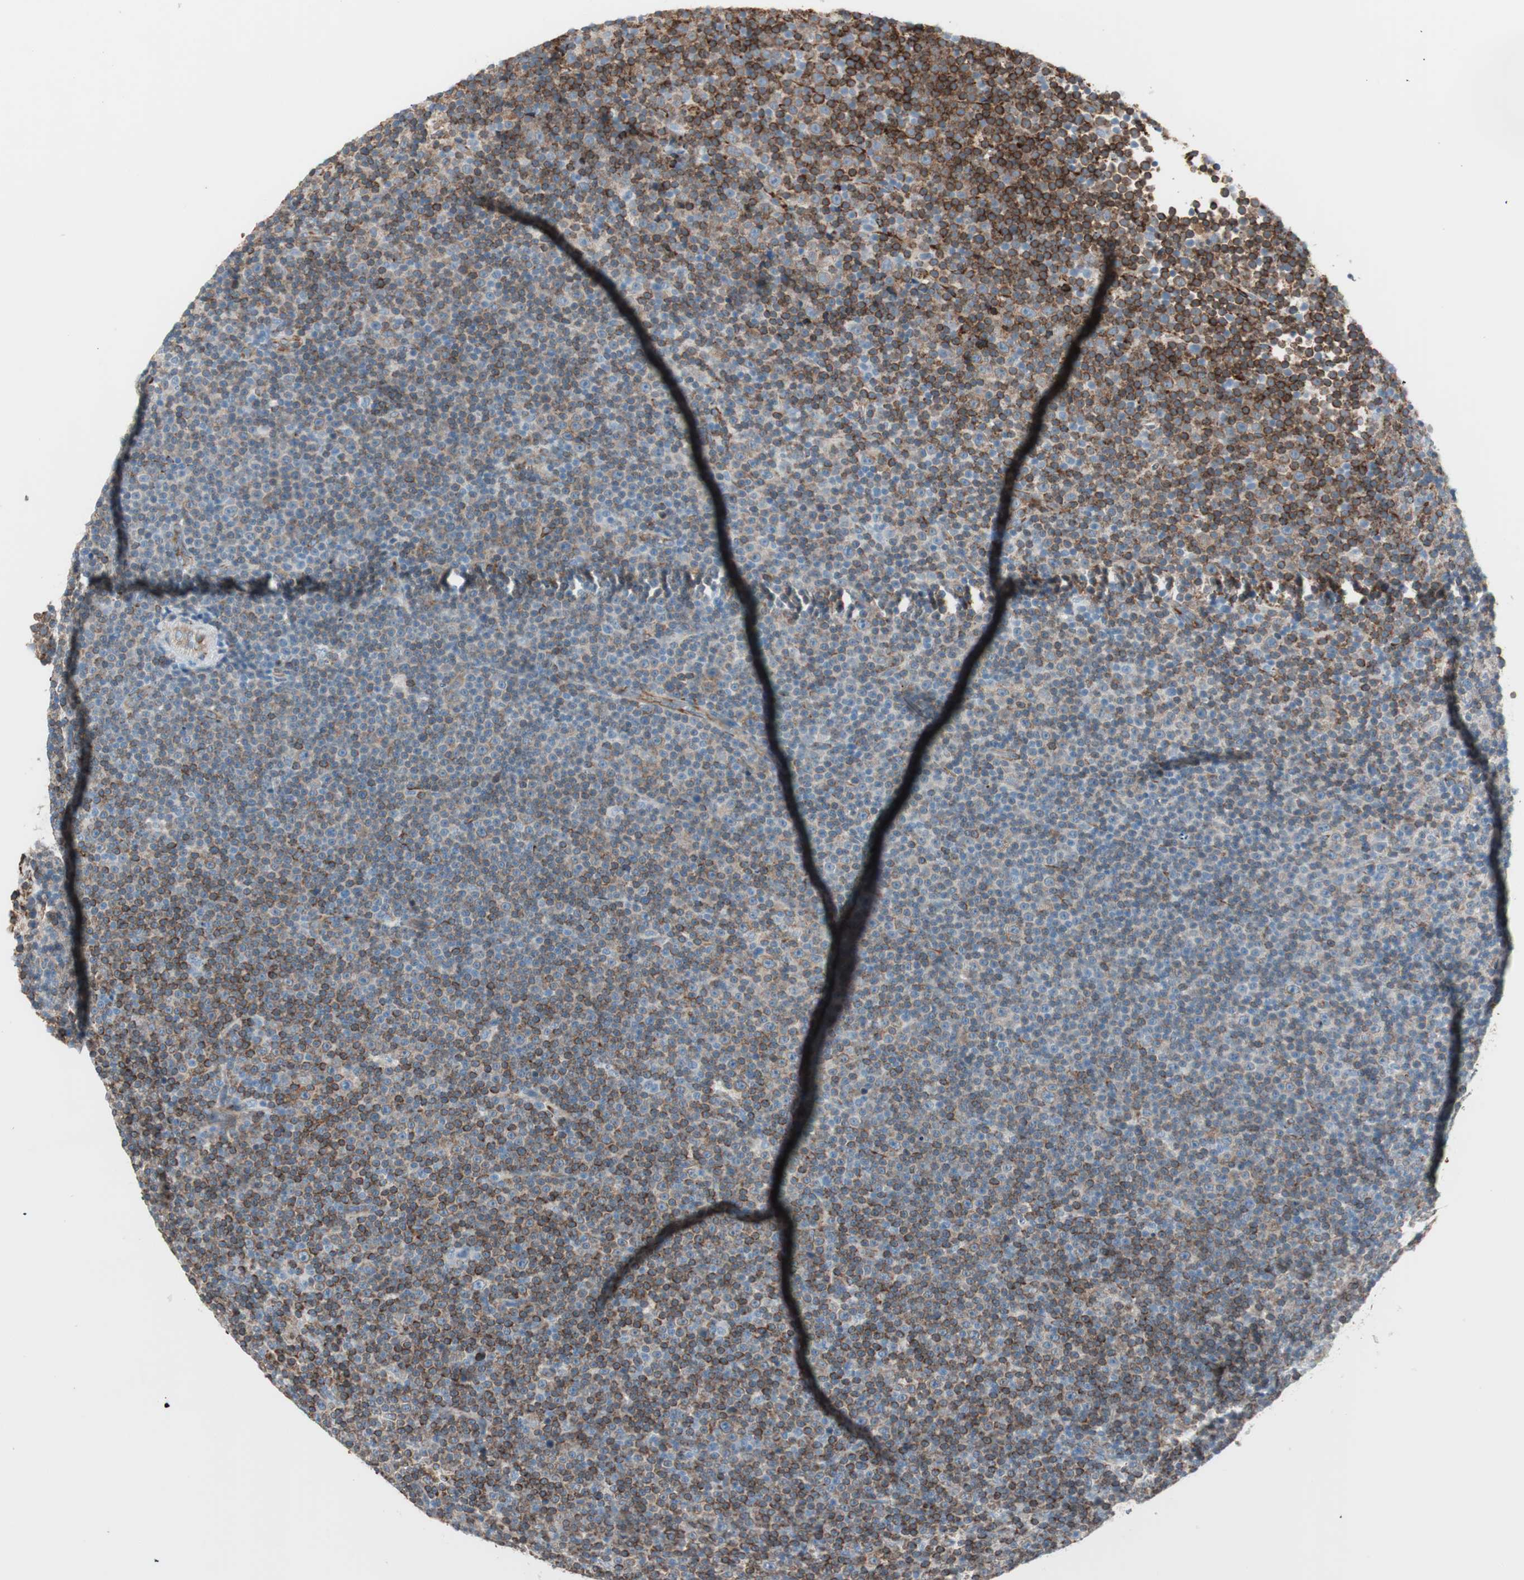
{"staining": {"intensity": "strong", "quantity": ">75%", "location": "cytoplasmic/membranous"}, "tissue": "lymphoma", "cell_type": "Tumor cells", "image_type": "cancer", "snomed": [{"axis": "morphology", "description": "Malignant lymphoma, non-Hodgkin's type, Low grade"}, {"axis": "topography", "description": "Lymph node"}], "caption": "Immunohistochemistry (IHC) of human lymphoma demonstrates high levels of strong cytoplasmic/membranous positivity in approximately >75% of tumor cells. The protein of interest is shown in brown color, while the nuclei are stained blue.", "gene": "P4HTM", "patient": {"sex": "female", "age": 67}}